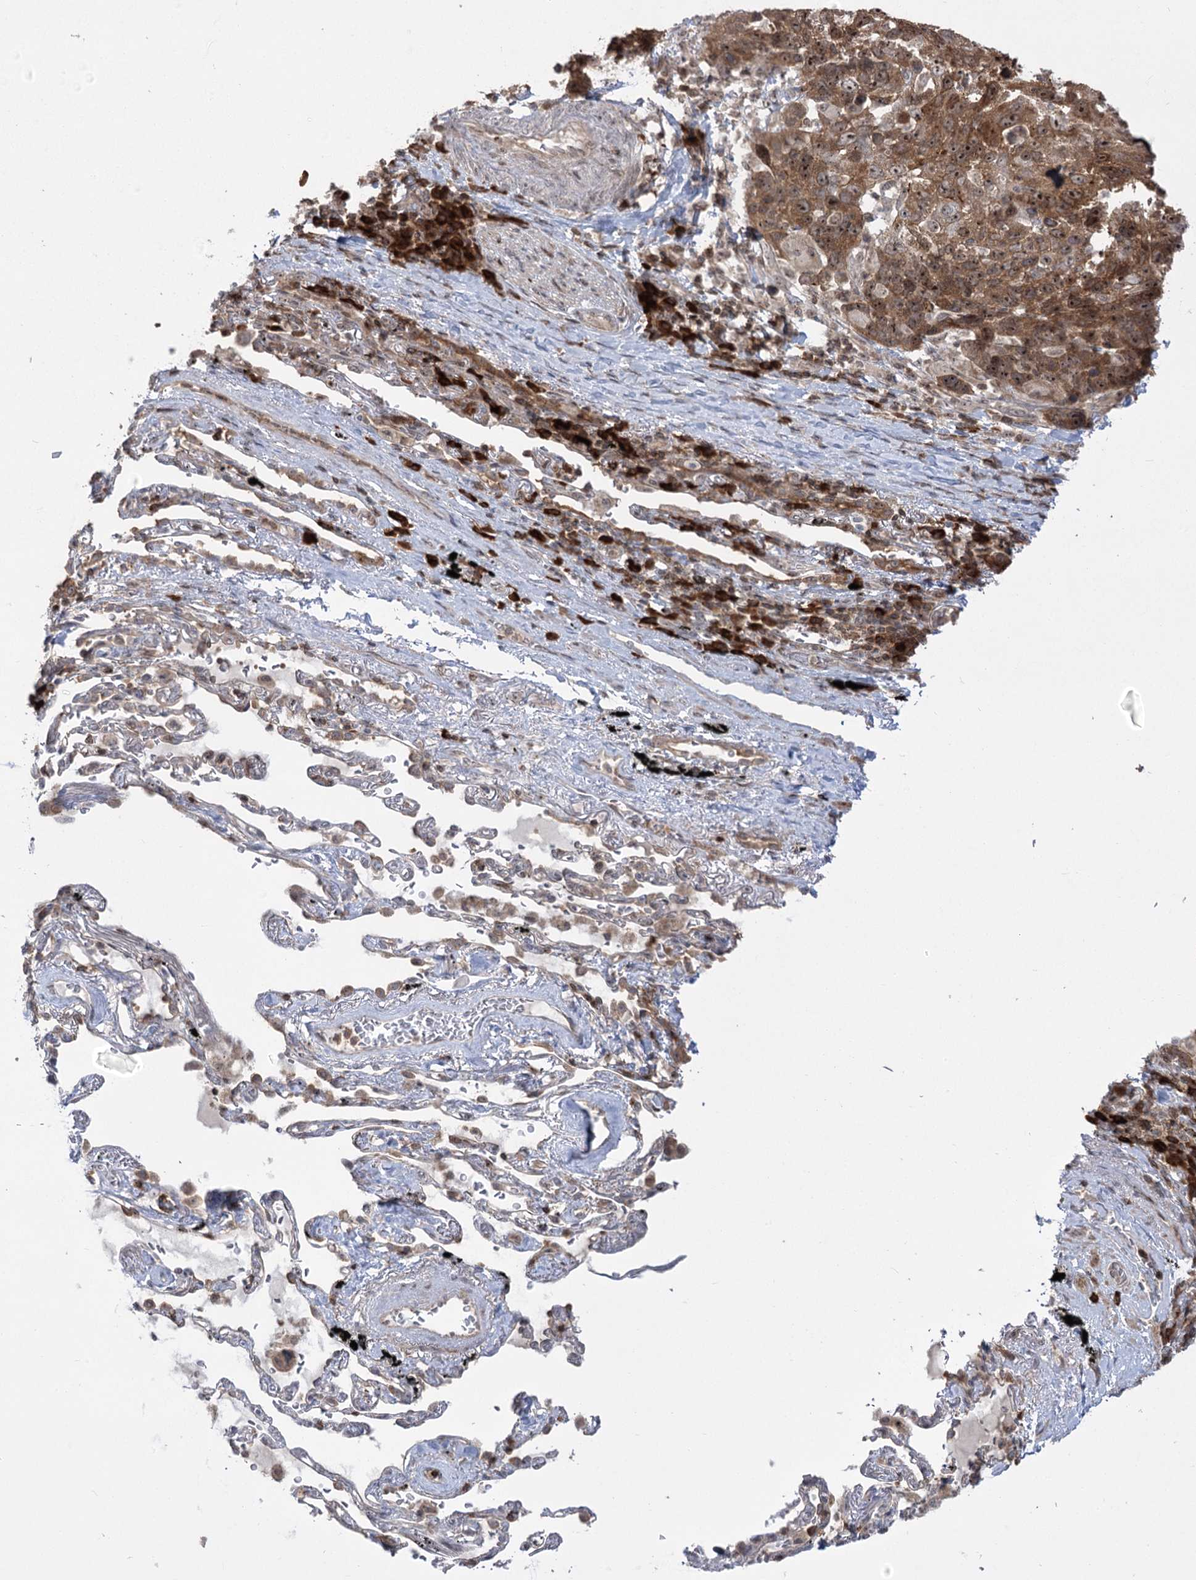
{"staining": {"intensity": "strong", "quantity": ">75%", "location": "cytoplasmic/membranous,nuclear"}, "tissue": "lung cancer", "cell_type": "Tumor cells", "image_type": "cancer", "snomed": [{"axis": "morphology", "description": "Squamous cell carcinoma, NOS"}, {"axis": "topography", "description": "Lung"}], "caption": "An immunohistochemistry (IHC) image of neoplastic tissue is shown. Protein staining in brown highlights strong cytoplasmic/membranous and nuclear positivity in lung squamous cell carcinoma within tumor cells.", "gene": "SYTL1", "patient": {"sex": "male", "age": 66}}